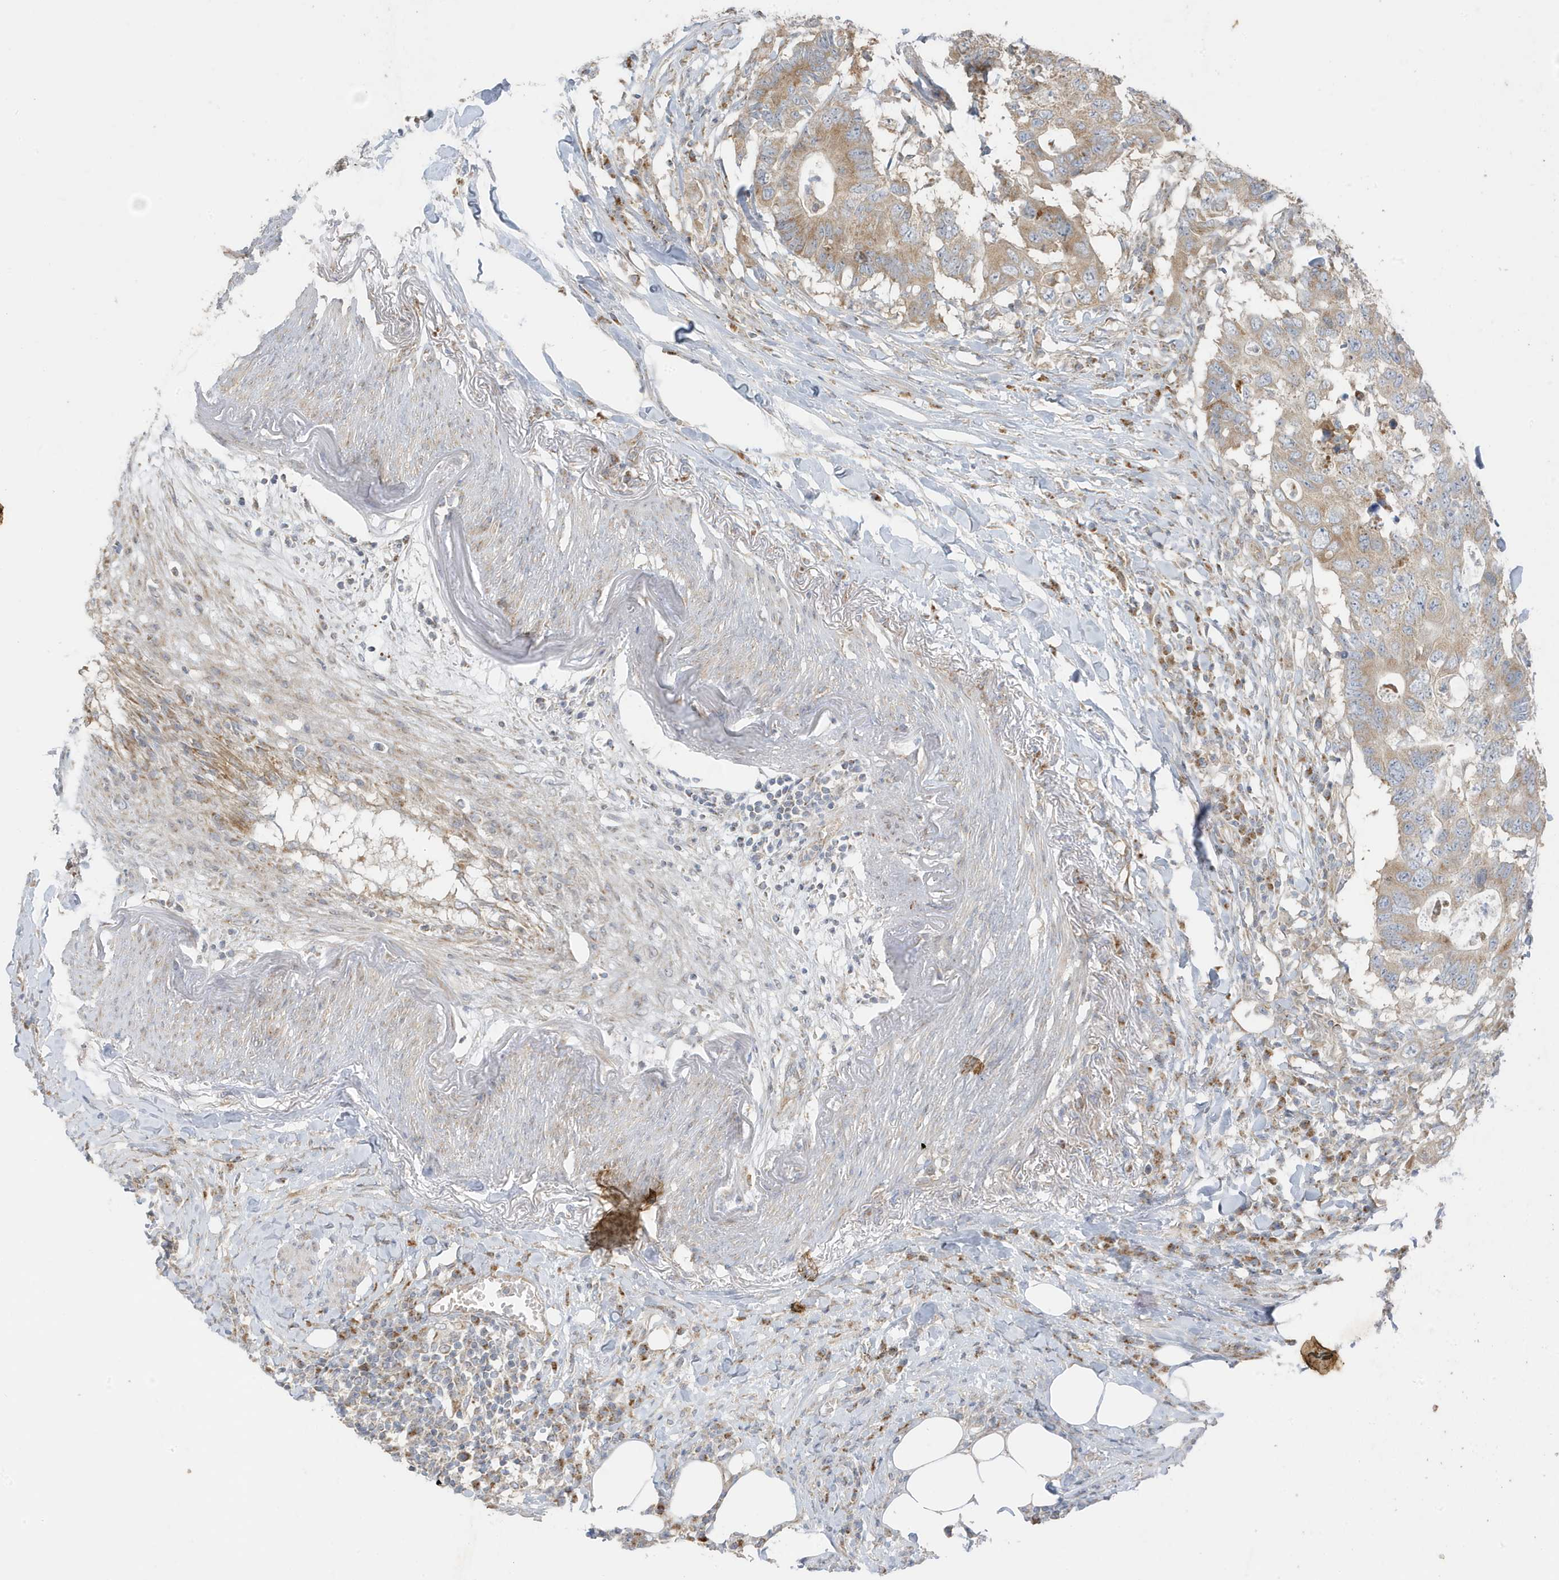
{"staining": {"intensity": "moderate", "quantity": ">75%", "location": "cytoplasmic/membranous"}, "tissue": "colorectal cancer", "cell_type": "Tumor cells", "image_type": "cancer", "snomed": [{"axis": "morphology", "description": "Adenocarcinoma, NOS"}, {"axis": "topography", "description": "Colon"}], "caption": "An IHC micrograph of neoplastic tissue is shown. Protein staining in brown highlights moderate cytoplasmic/membranous positivity in adenocarcinoma (colorectal) within tumor cells. Using DAB (3,3'-diaminobenzidine) (brown) and hematoxylin (blue) stains, captured at high magnification using brightfield microscopy.", "gene": "GOLGA4", "patient": {"sex": "male", "age": 71}}